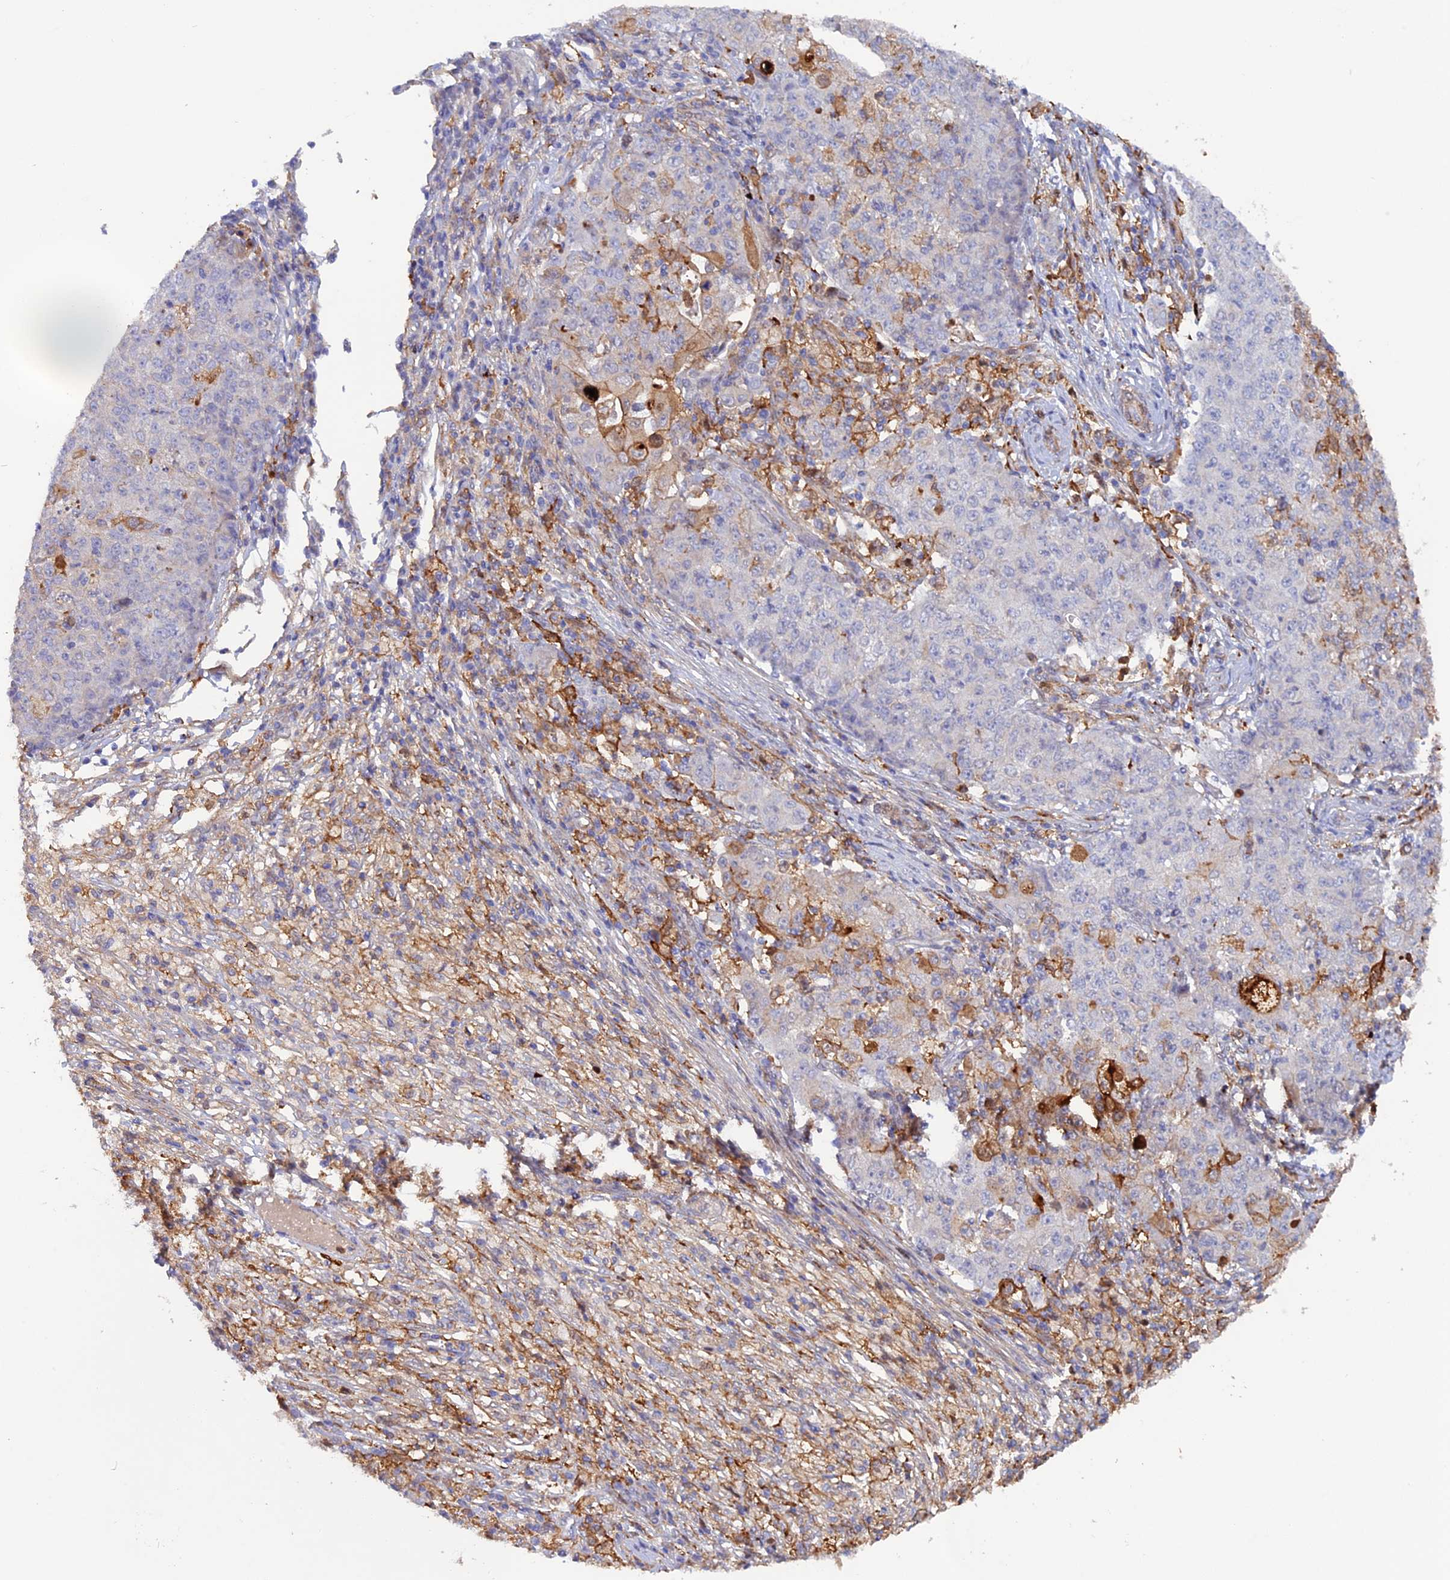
{"staining": {"intensity": "negative", "quantity": "none", "location": "none"}, "tissue": "ovarian cancer", "cell_type": "Tumor cells", "image_type": "cancer", "snomed": [{"axis": "morphology", "description": "Carcinoma, endometroid"}, {"axis": "topography", "description": "Ovary"}], "caption": "The histopathology image demonstrates no staining of tumor cells in ovarian cancer.", "gene": "FERMT1", "patient": {"sex": "female", "age": 42}}